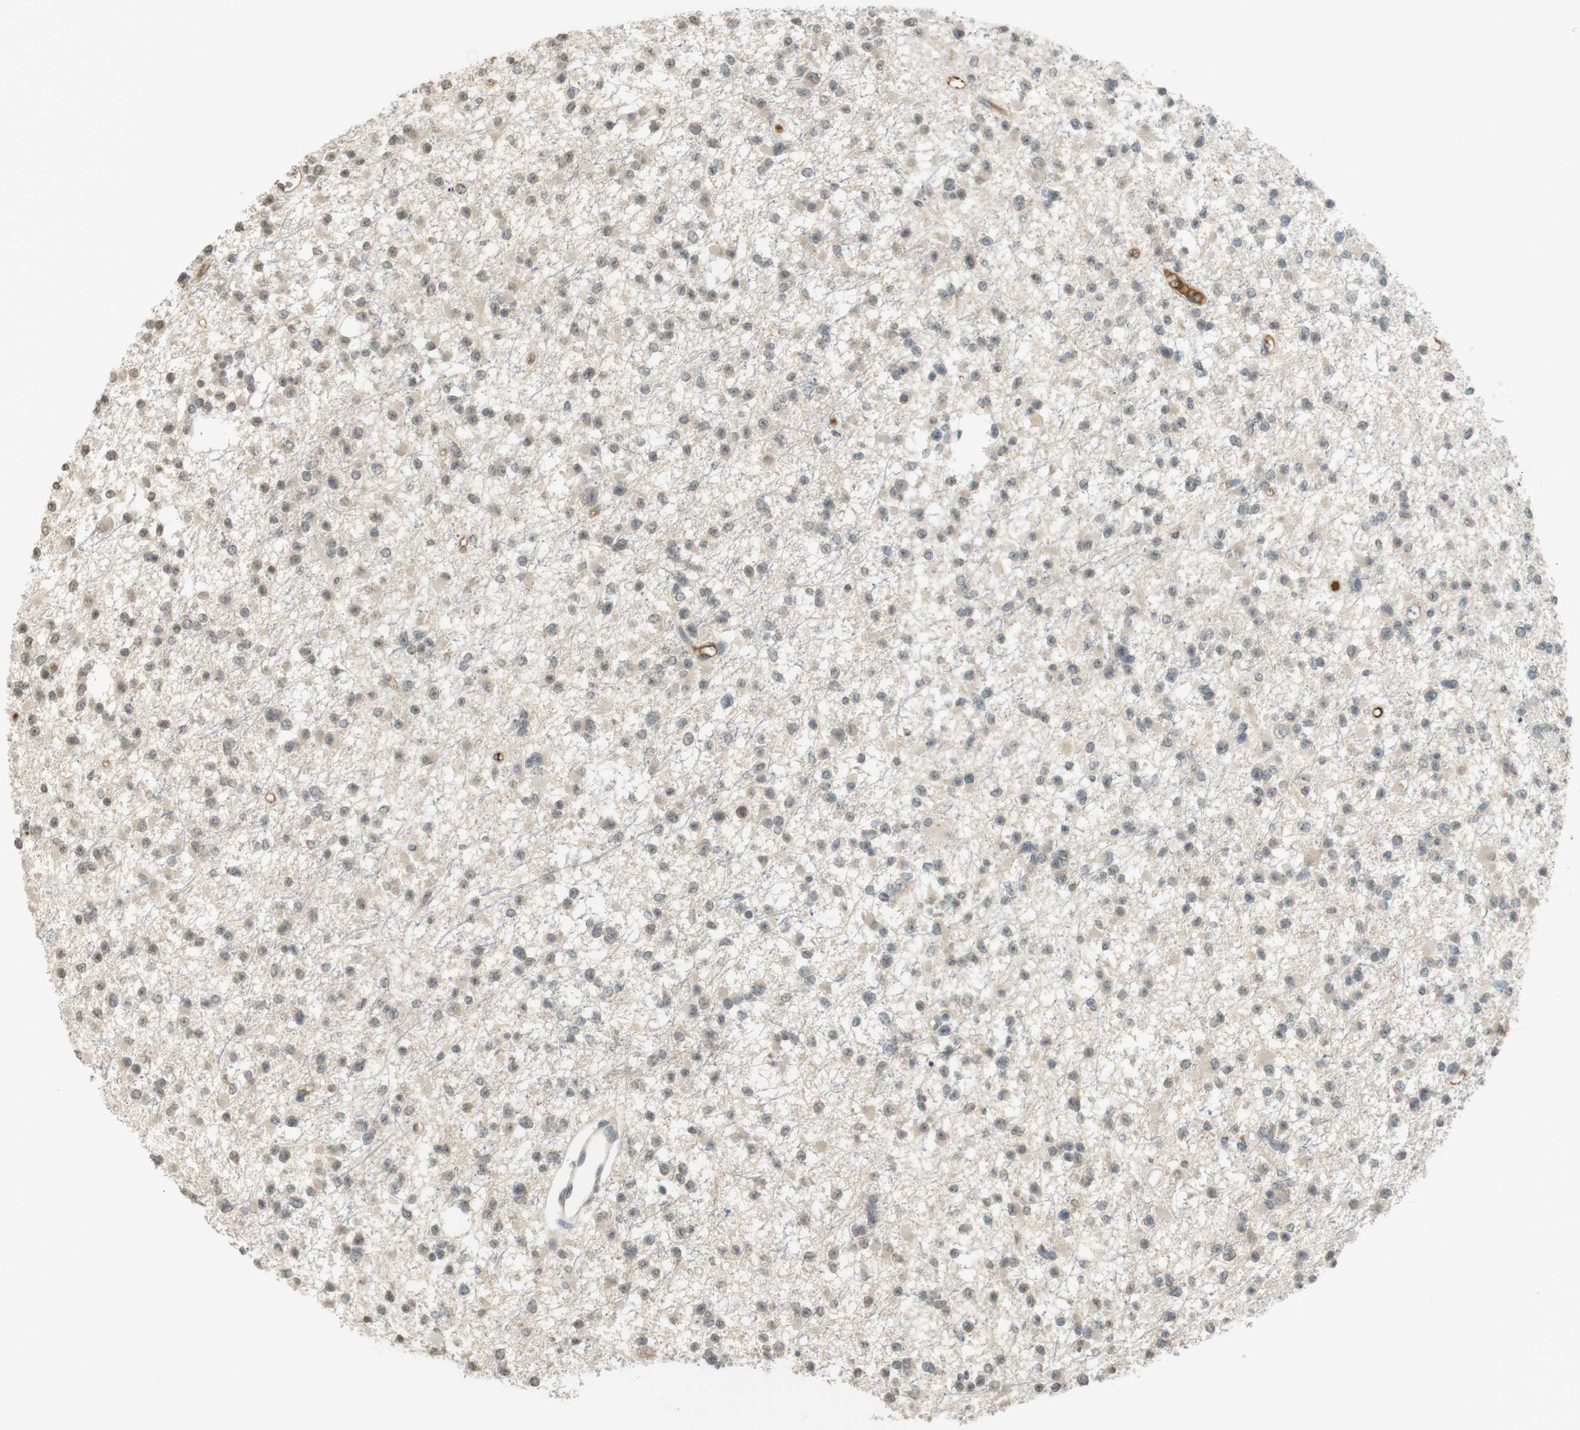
{"staining": {"intensity": "weak", "quantity": "<25%", "location": "nuclear"}, "tissue": "glioma", "cell_type": "Tumor cells", "image_type": "cancer", "snomed": [{"axis": "morphology", "description": "Glioma, malignant, Low grade"}, {"axis": "topography", "description": "Brain"}], "caption": "DAB immunohistochemical staining of human malignant low-grade glioma exhibits no significant staining in tumor cells.", "gene": "SRR", "patient": {"sex": "female", "age": 22}}